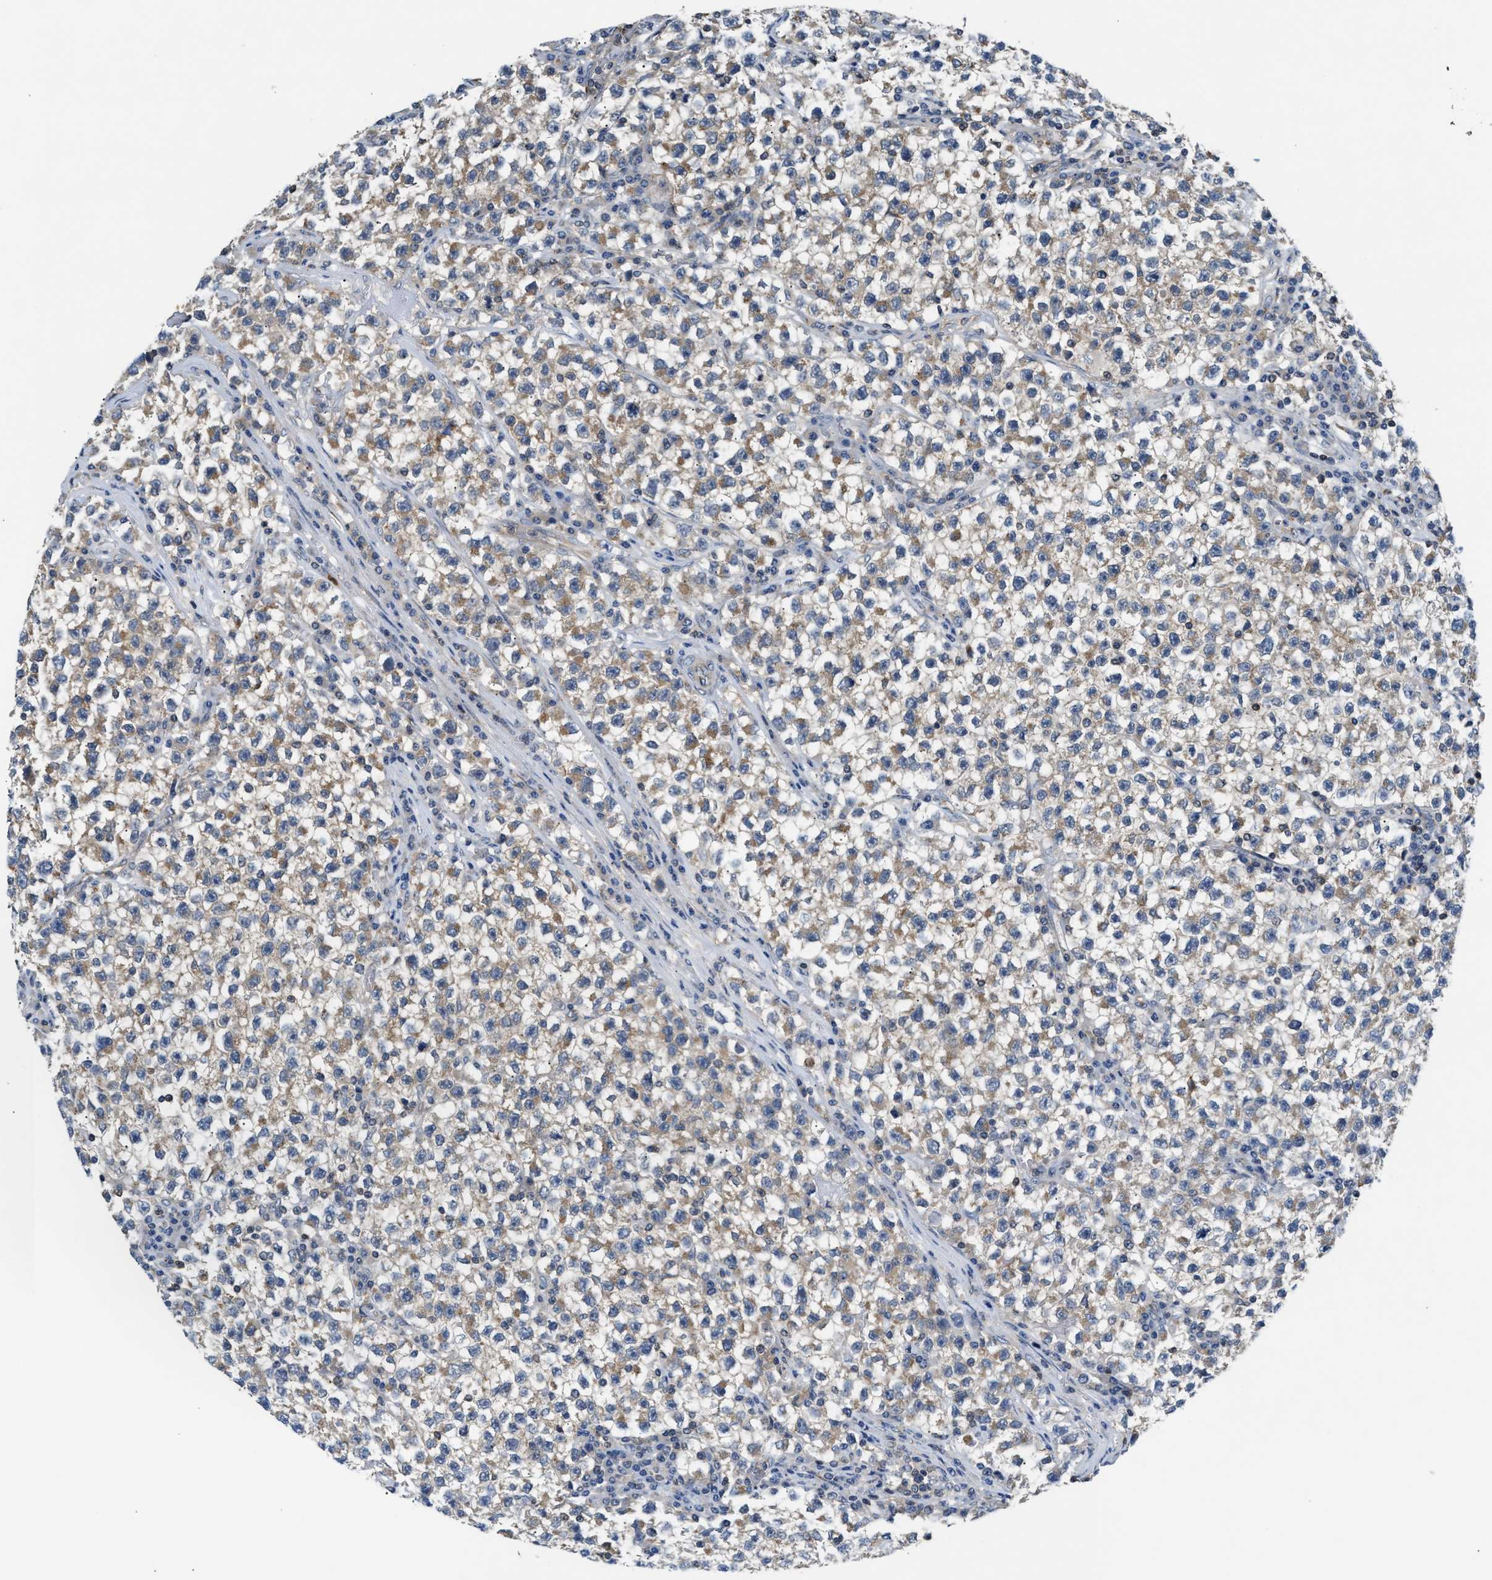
{"staining": {"intensity": "moderate", "quantity": "25%-75%", "location": "cytoplasmic/membranous"}, "tissue": "testis cancer", "cell_type": "Tumor cells", "image_type": "cancer", "snomed": [{"axis": "morphology", "description": "Seminoma, NOS"}, {"axis": "topography", "description": "Testis"}], "caption": "Protein positivity by immunohistochemistry (IHC) exhibits moderate cytoplasmic/membranous expression in approximately 25%-75% of tumor cells in testis cancer (seminoma).", "gene": "CHUK", "patient": {"sex": "male", "age": 22}}